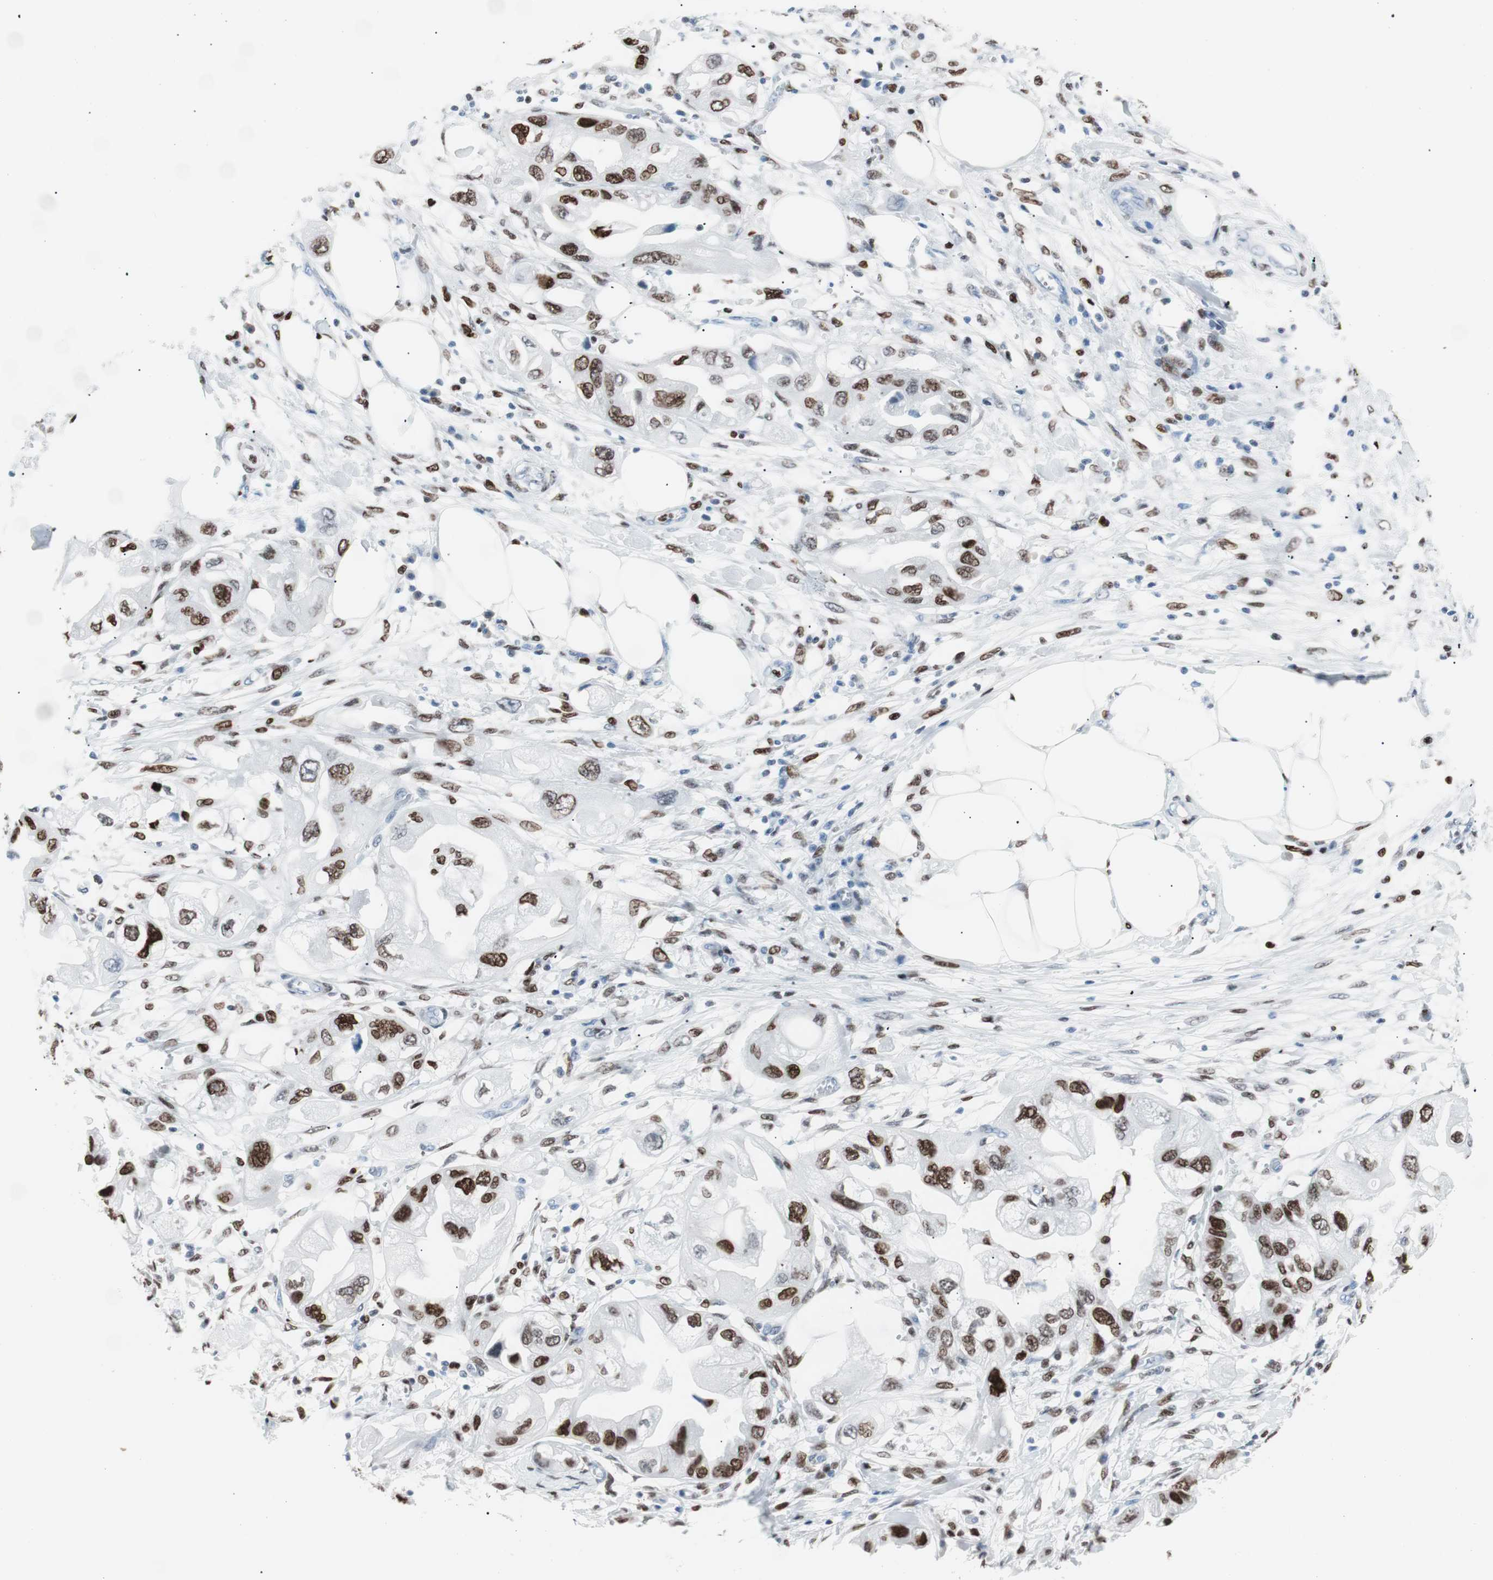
{"staining": {"intensity": "moderate", "quantity": "25%-75%", "location": "nuclear"}, "tissue": "endometrial cancer", "cell_type": "Tumor cells", "image_type": "cancer", "snomed": [{"axis": "morphology", "description": "Adenocarcinoma, NOS"}, {"axis": "topography", "description": "Endometrium"}], "caption": "A brown stain shows moderate nuclear expression of a protein in endometrial adenocarcinoma tumor cells.", "gene": "CEBPB", "patient": {"sex": "female", "age": 67}}